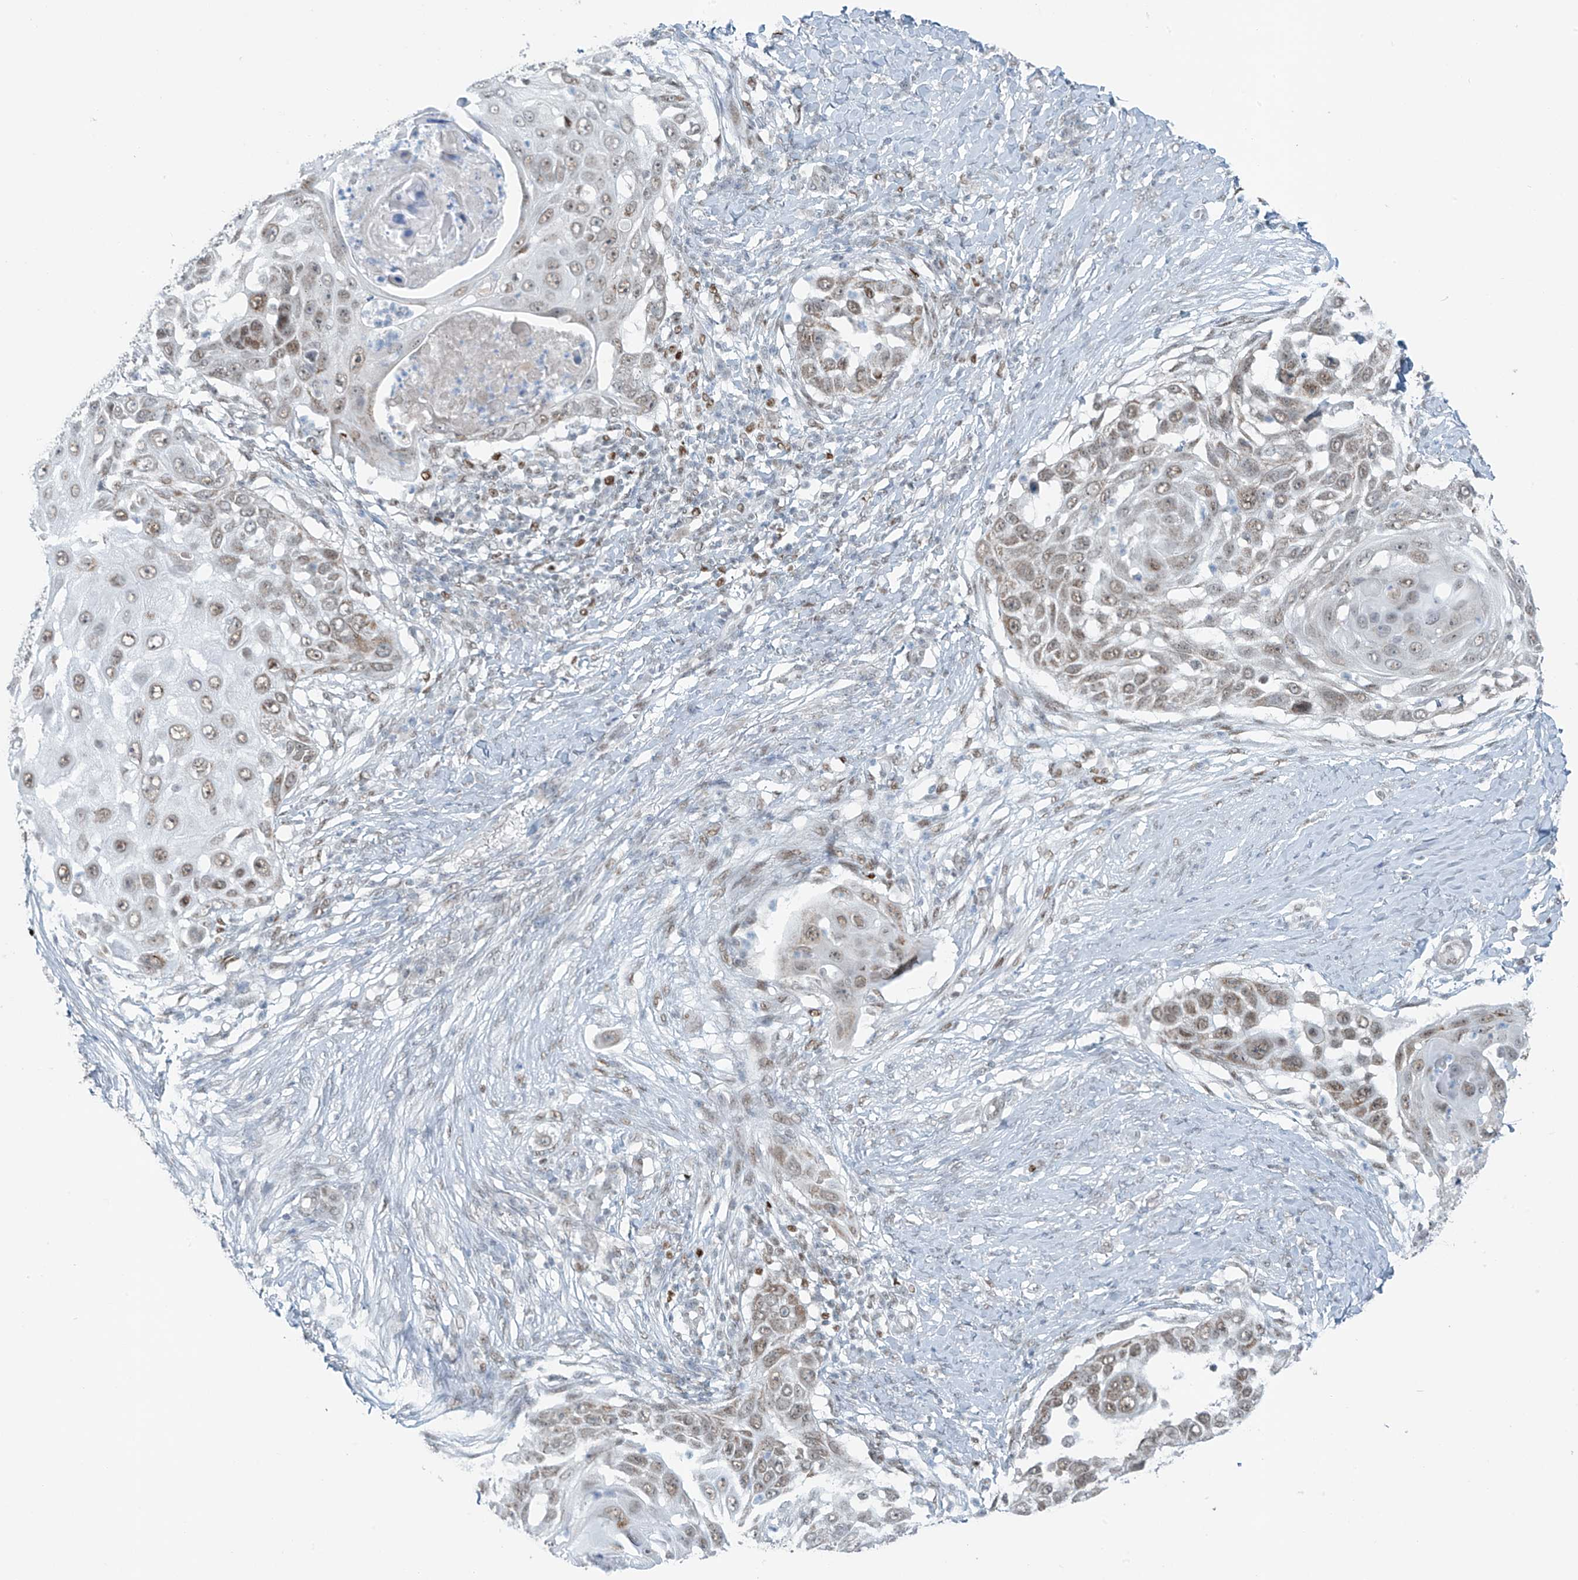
{"staining": {"intensity": "weak", "quantity": ">75%", "location": "nuclear"}, "tissue": "skin cancer", "cell_type": "Tumor cells", "image_type": "cancer", "snomed": [{"axis": "morphology", "description": "Squamous cell carcinoma, NOS"}, {"axis": "topography", "description": "Skin"}], "caption": "Human squamous cell carcinoma (skin) stained for a protein (brown) exhibits weak nuclear positive staining in approximately >75% of tumor cells.", "gene": "WRNIP1", "patient": {"sex": "female", "age": 44}}